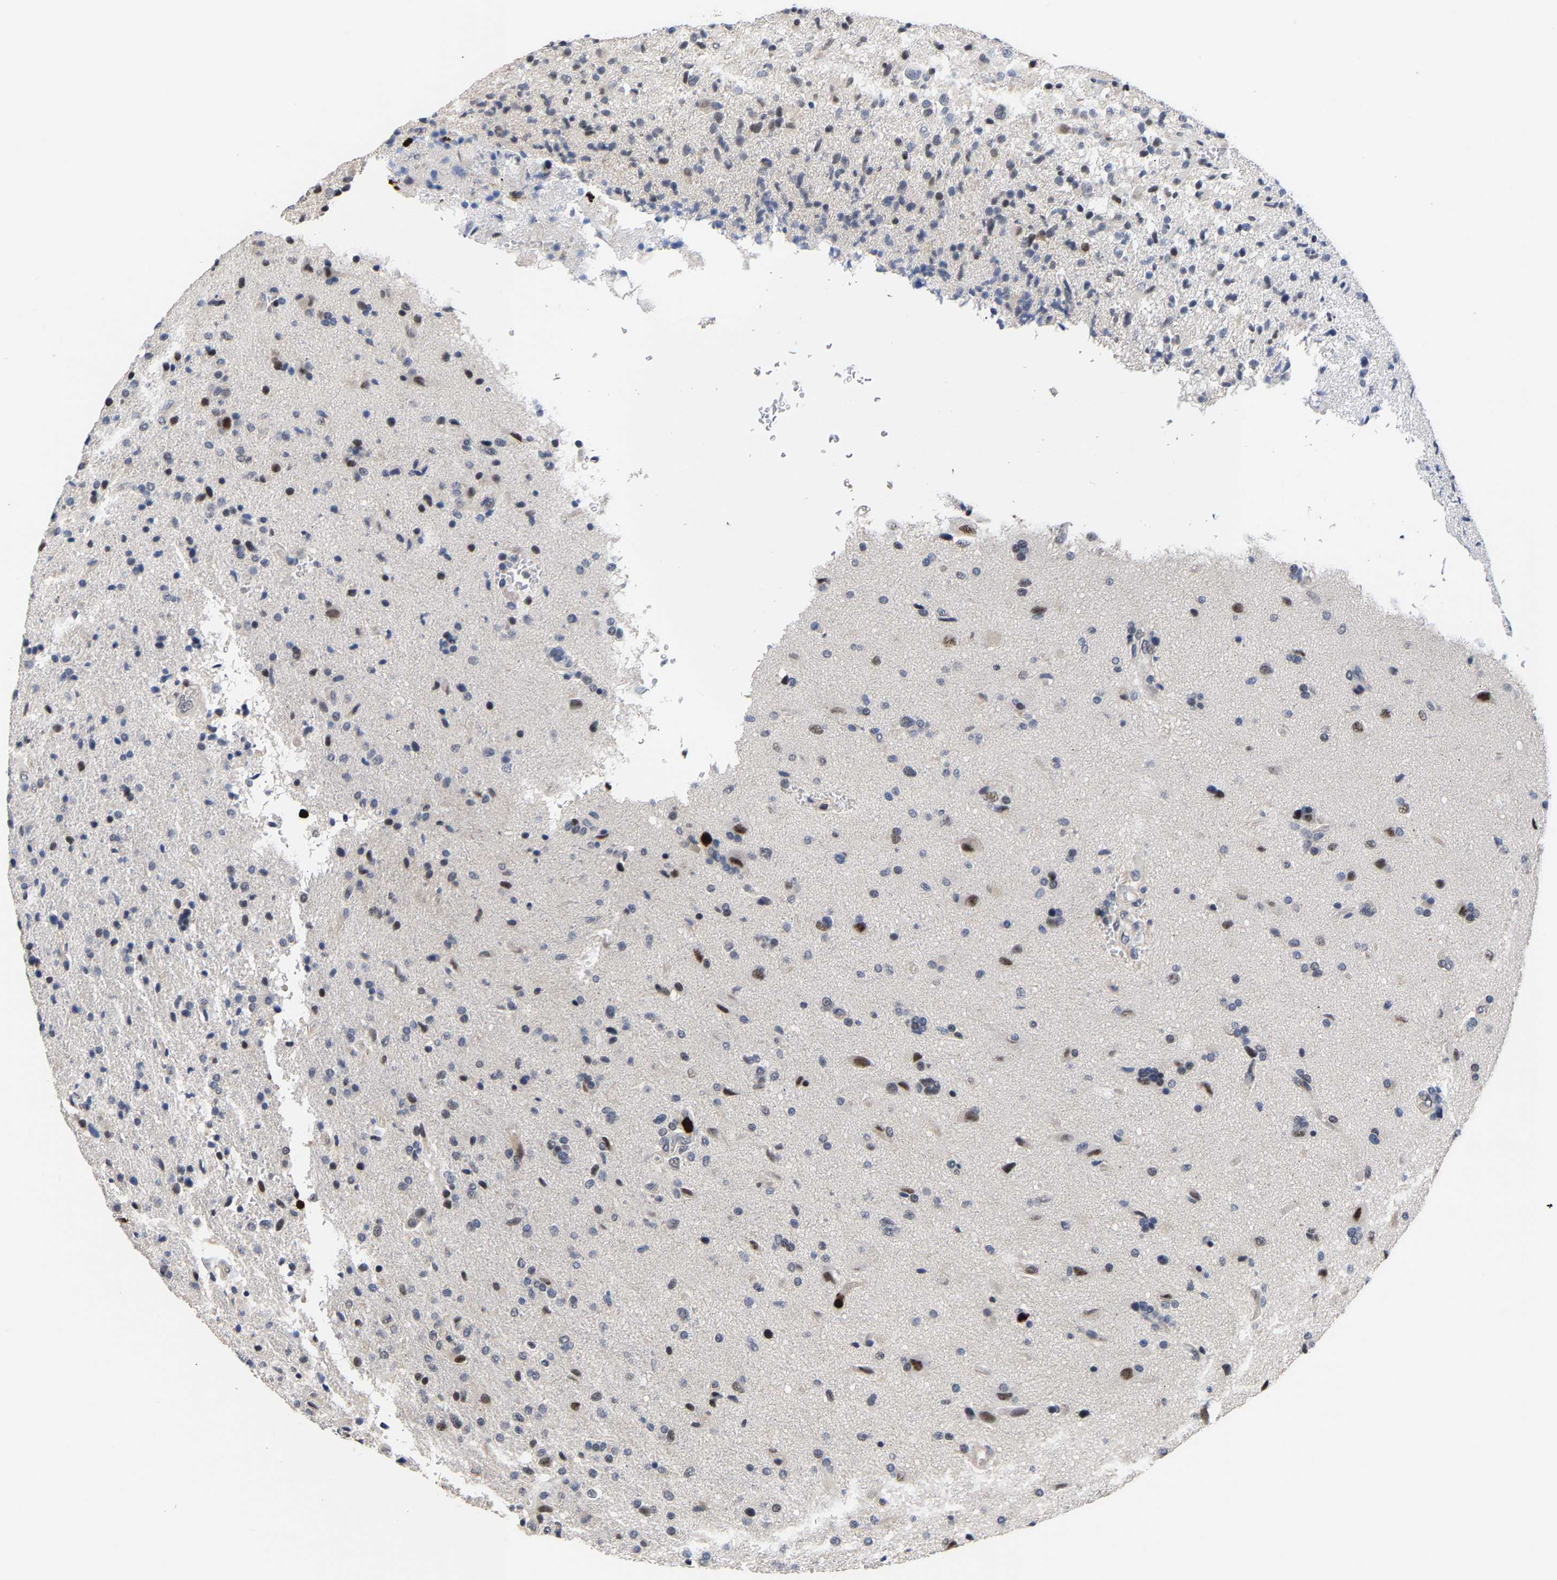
{"staining": {"intensity": "moderate", "quantity": "<25%", "location": "nuclear"}, "tissue": "glioma", "cell_type": "Tumor cells", "image_type": "cancer", "snomed": [{"axis": "morphology", "description": "Glioma, malignant, High grade"}, {"axis": "topography", "description": "Brain"}], "caption": "A high-resolution micrograph shows immunohistochemistry staining of malignant high-grade glioma, which shows moderate nuclear staining in about <25% of tumor cells.", "gene": "TDRD7", "patient": {"sex": "male", "age": 72}}